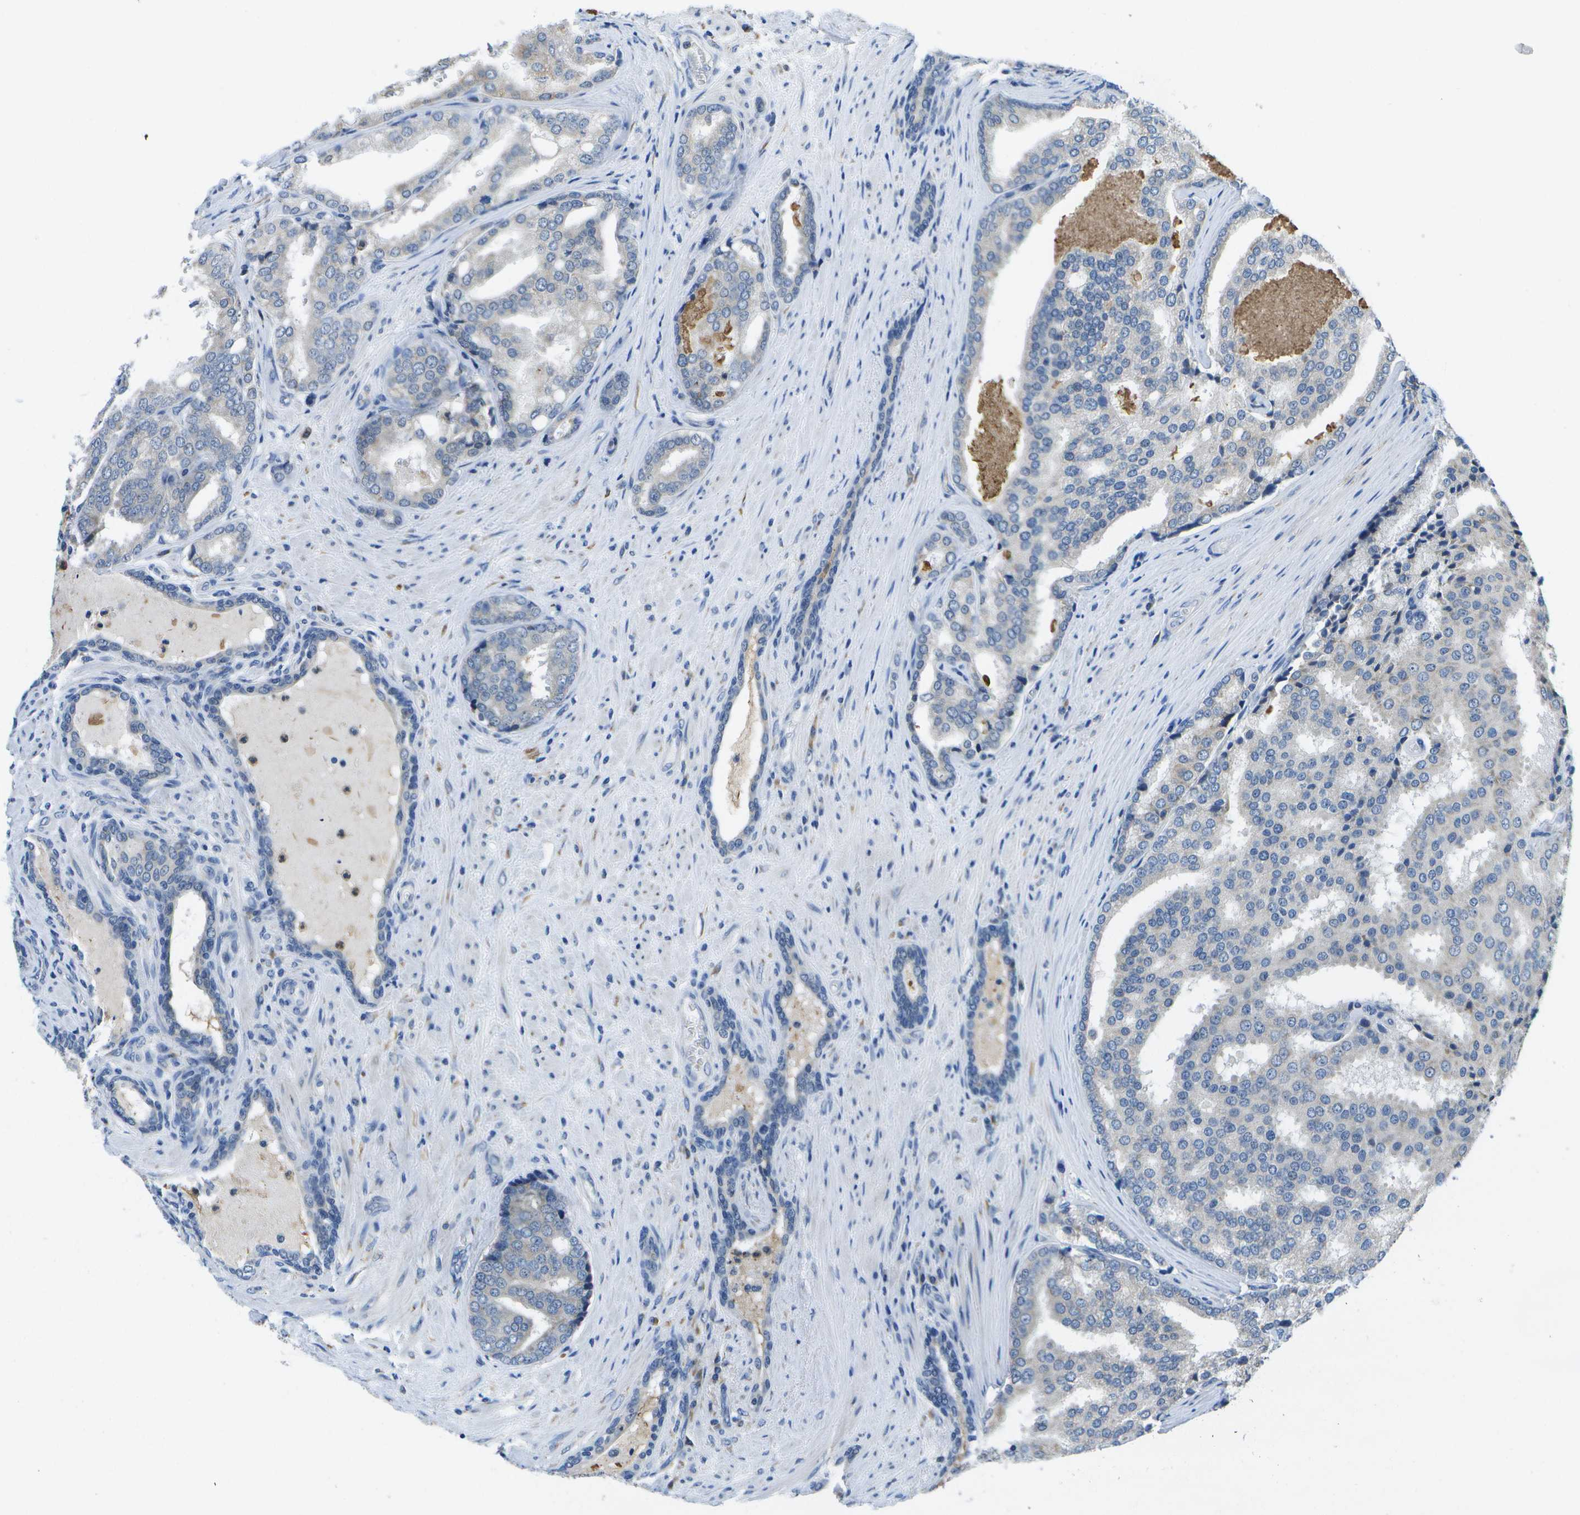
{"staining": {"intensity": "negative", "quantity": "none", "location": "none"}, "tissue": "prostate cancer", "cell_type": "Tumor cells", "image_type": "cancer", "snomed": [{"axis": "morphology", "description": "Adenocarcinoma, High grade"}, {"axis": "topography", "description": "Prostate"}], "caption": "Prostate cancer was stained to show a protein in brown. There is no significant staining in tumor cells. (DAB (3,3'-diaminobenzidine) immunohistochemistry (IHC), high magnification).", "gene": "DSE", "patient": {"sex": "male", "age": 50}}